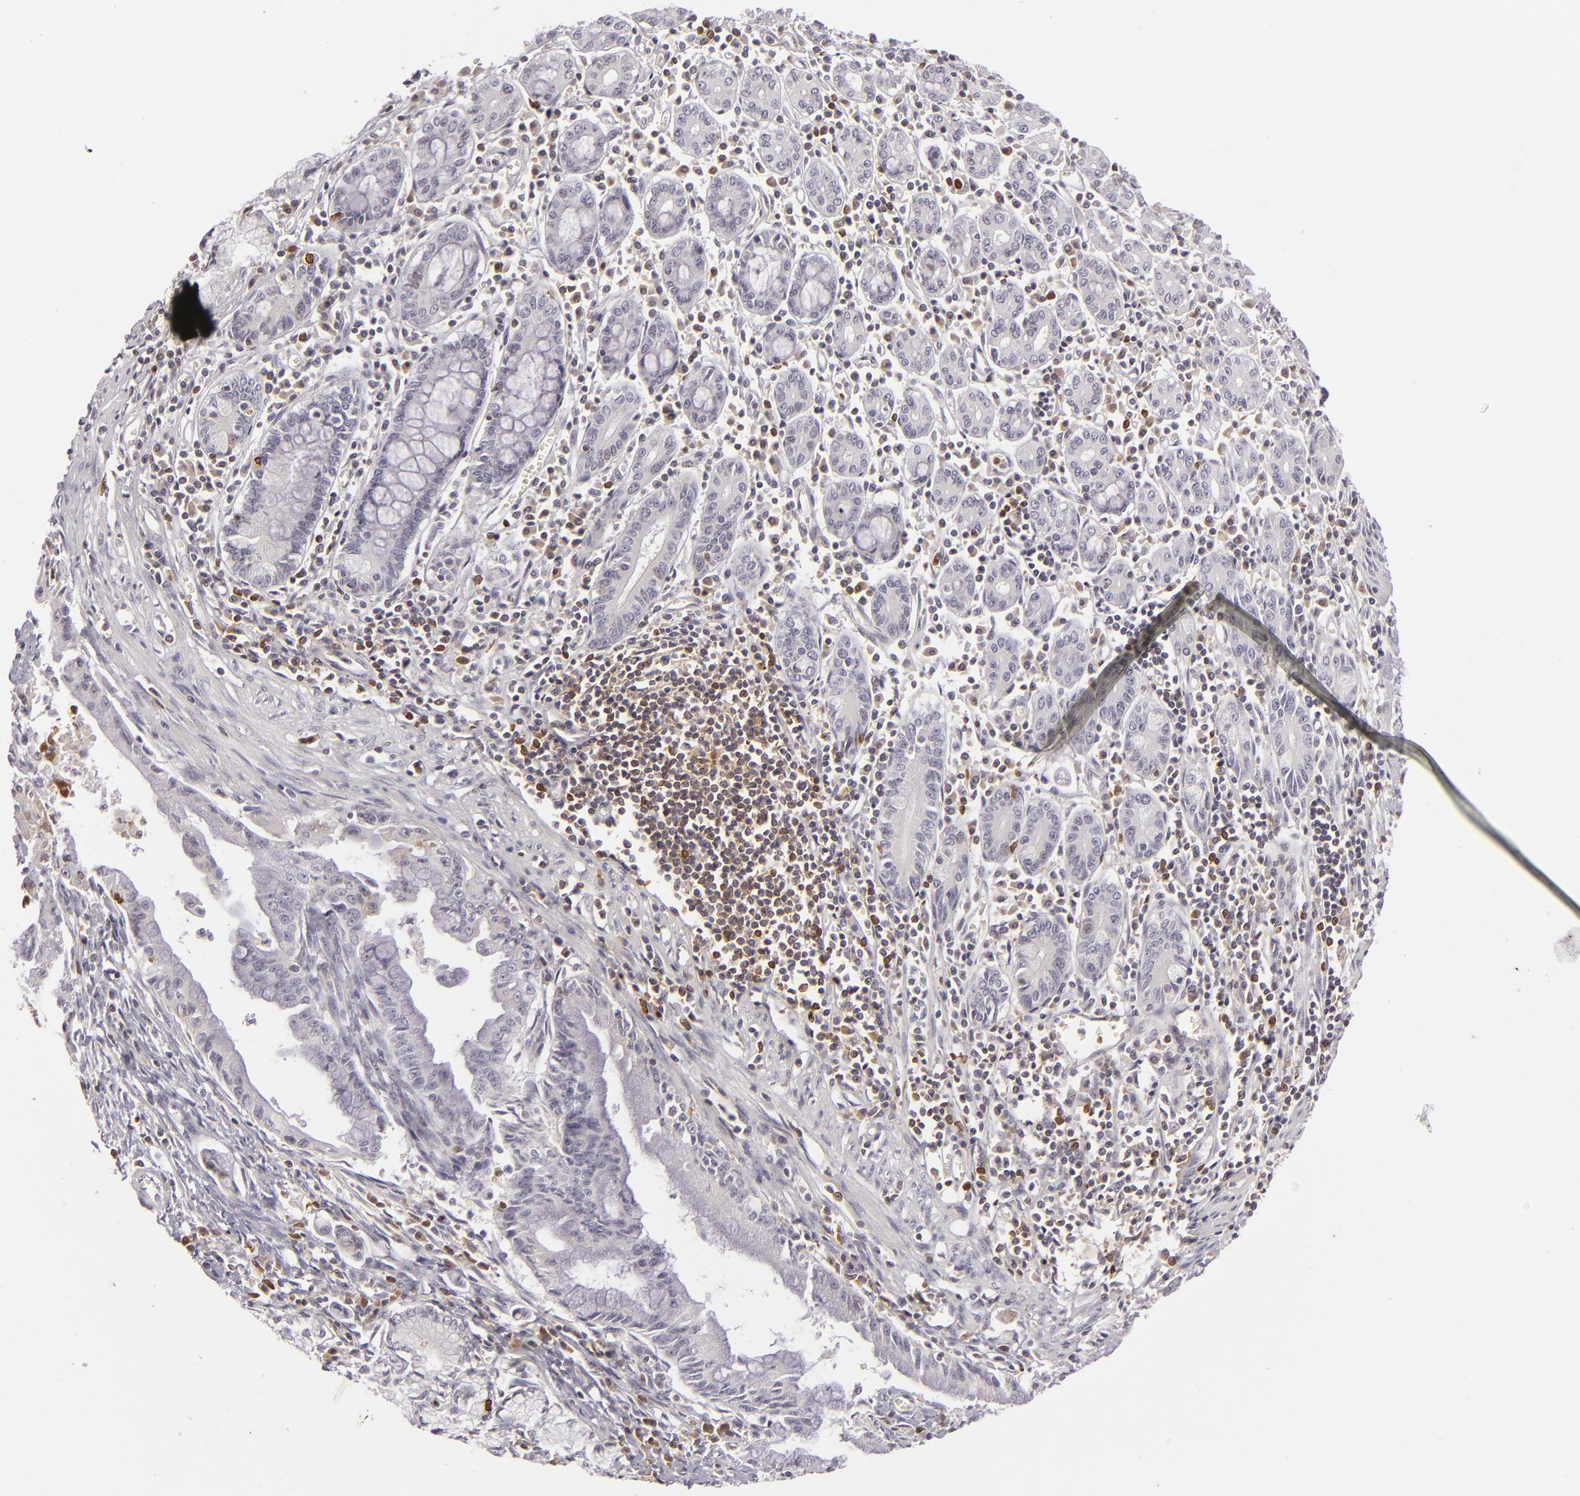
{"staining": {"intensity": "weak", "quantity": "<25%", "location": "cytoplasmic/membranous"}, "tissue": "pancreatic cancer", "cell_type": "Tumor cells", "image_type": "cancer", "snomed": [{"axis": "morphology", "description": "Adenocarcinoma, NOS"}, {"axis": "topography", "description": "Pancreas"}], "caption": "The histopathology image displays no significant expression in tumor cells of pancreatic cancer (adenocarcinoma).", "gene": "APOBEC3G", "patient": {"sex": "male", "age": 59}}